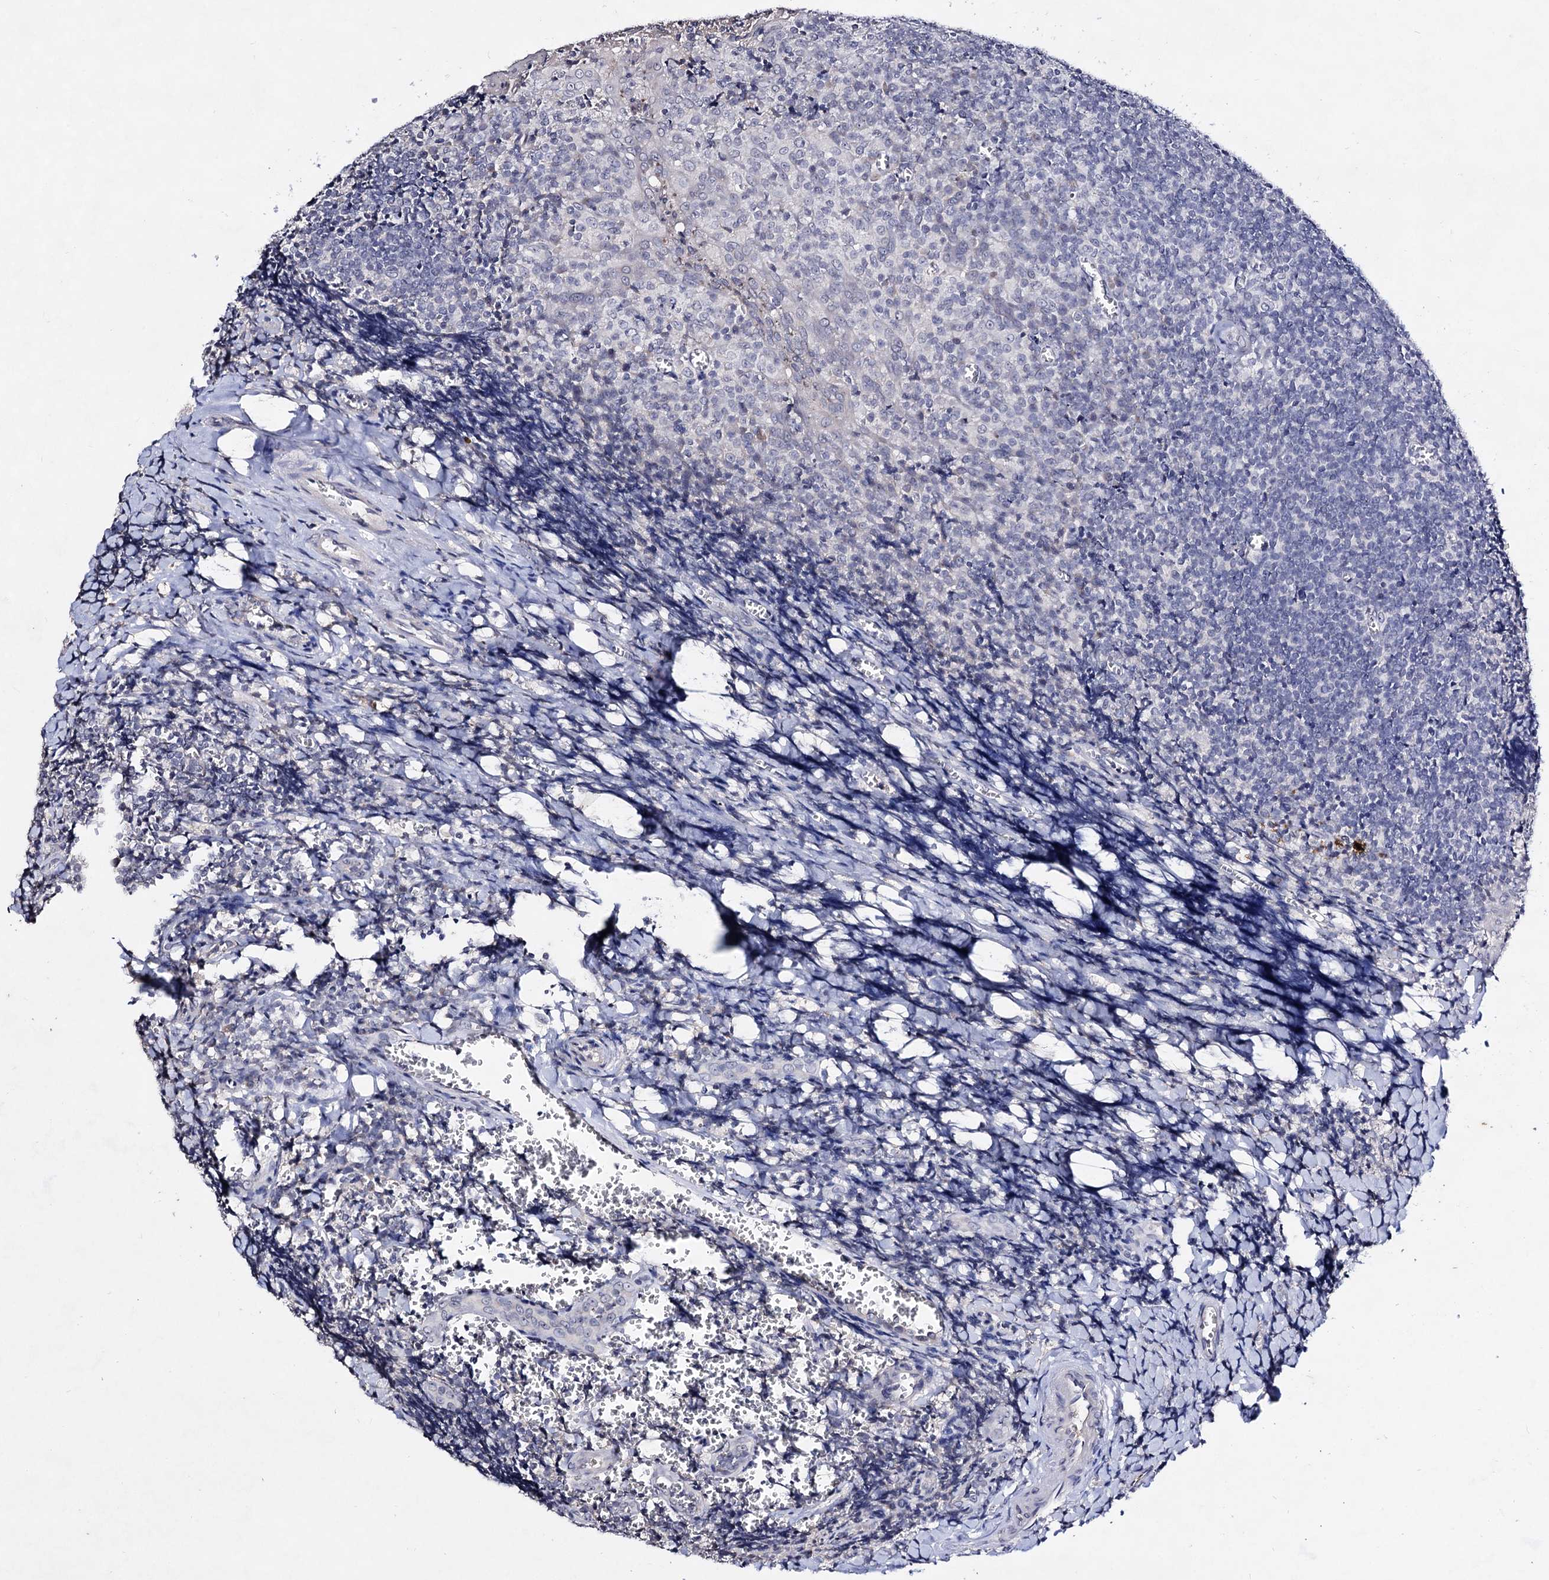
{"staining": {"intensity": "negative", "quantity": "none", "location": "none"}, "tissue": "tonsil", "cell_type": "Germinal center cells", "image_type": "normal", "snomed": [{"axis": "morphology", "description": "Normal tissue, NOS"}, {"axis": "topography", "description": "Tonsil"}], "caption": "Germinal center cells show no significant protein positivity in unremarkable tonsil. (DAB immunohistochemistry (IHC) visualized using brightfield microscopy, high magnification).", "gene": "PLIN1", "patient": {"sex": "male", "age": 27}}